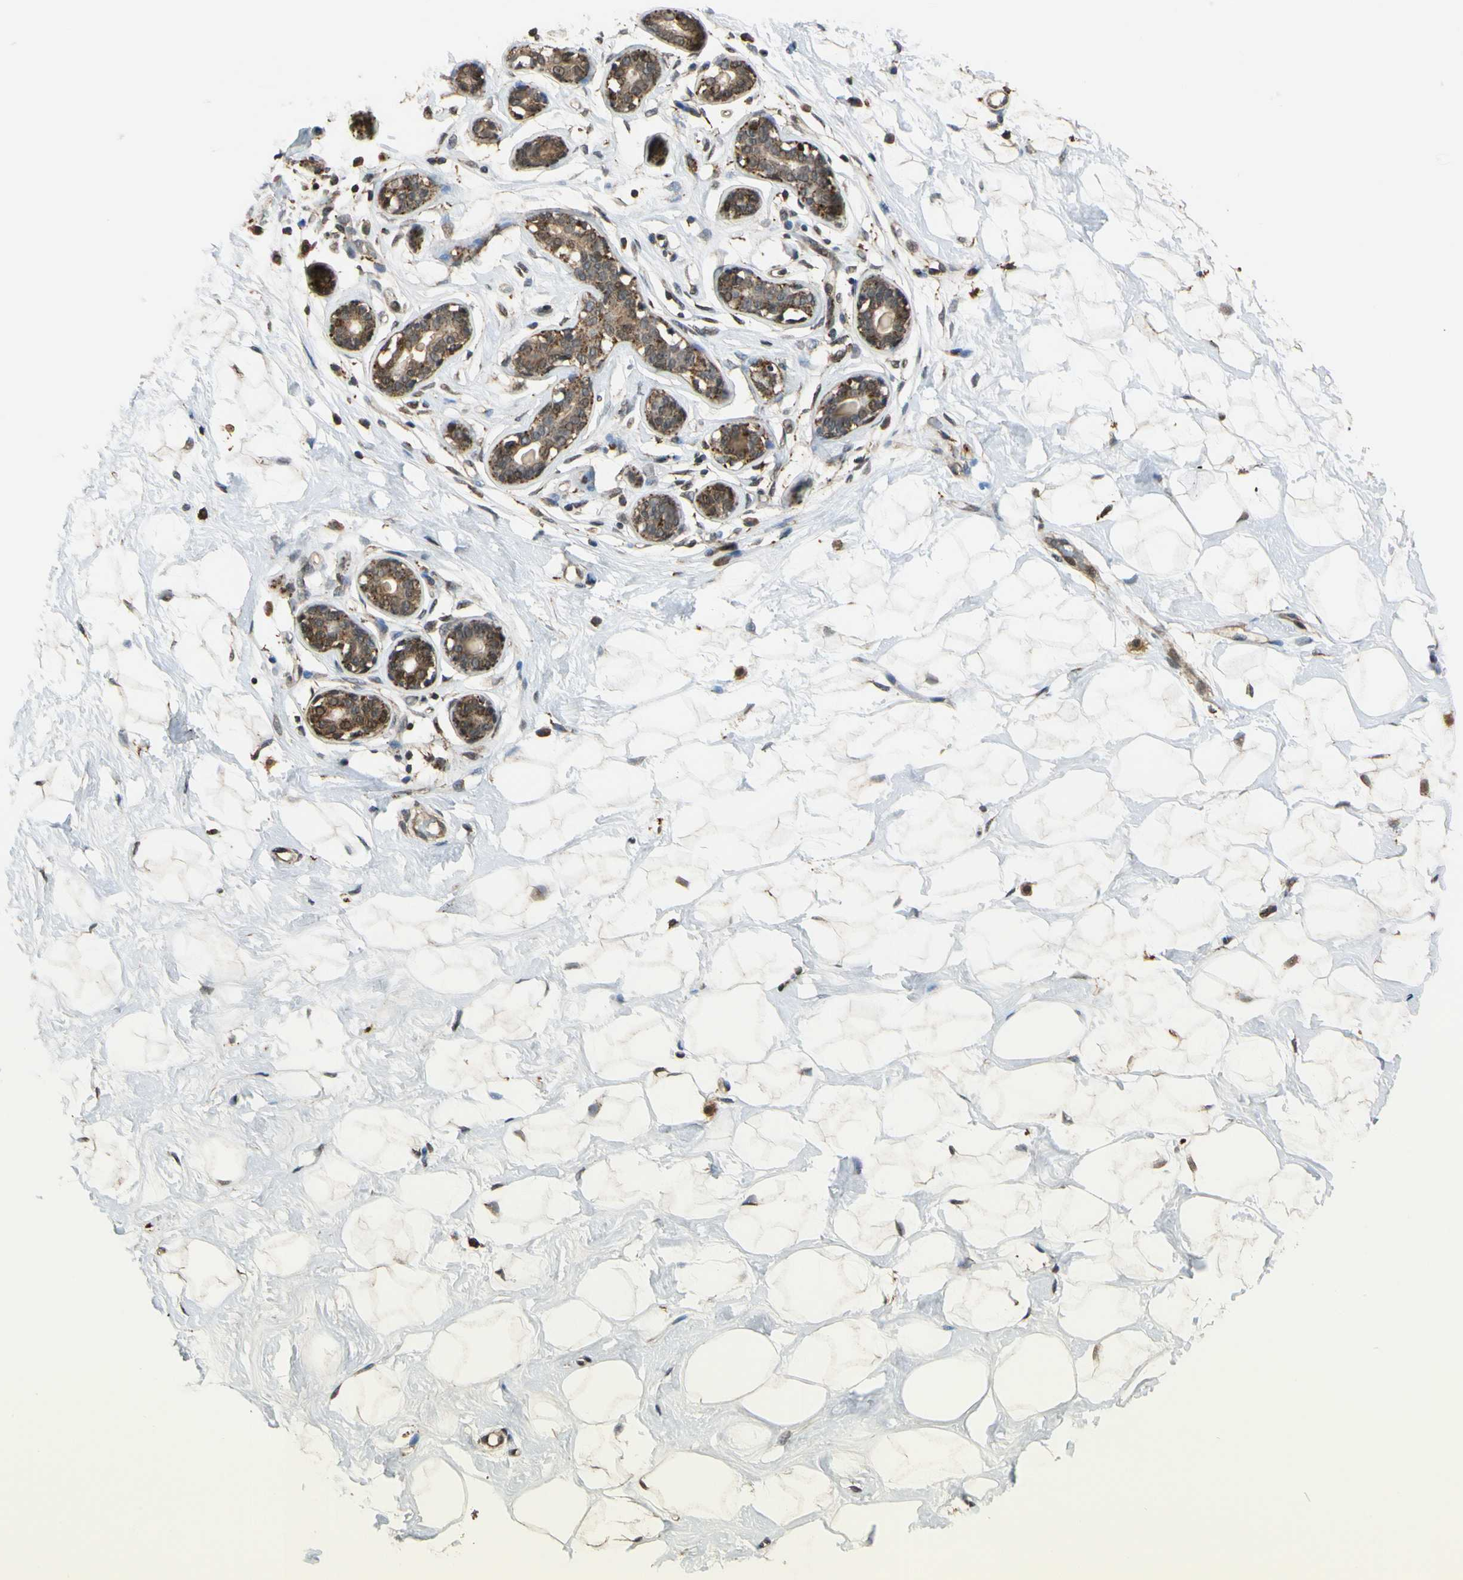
{"staining": {"intensity": "negative", "quantity": "none", "location": "none"}, "tissue": "breast", "cell_type": "Adipocytes", "image_type": "normal", "snomed": [{"axis": "morphology", "description": "Normal tissue, NOS"}, {"axis": "topography", "description": "Breast"}], "caption": "Histopathology image shows no significant protein staining in adipocytes of normal breast.", "gene": "LAMTOR1", "patient": {"sex": "female", "age": 23}}